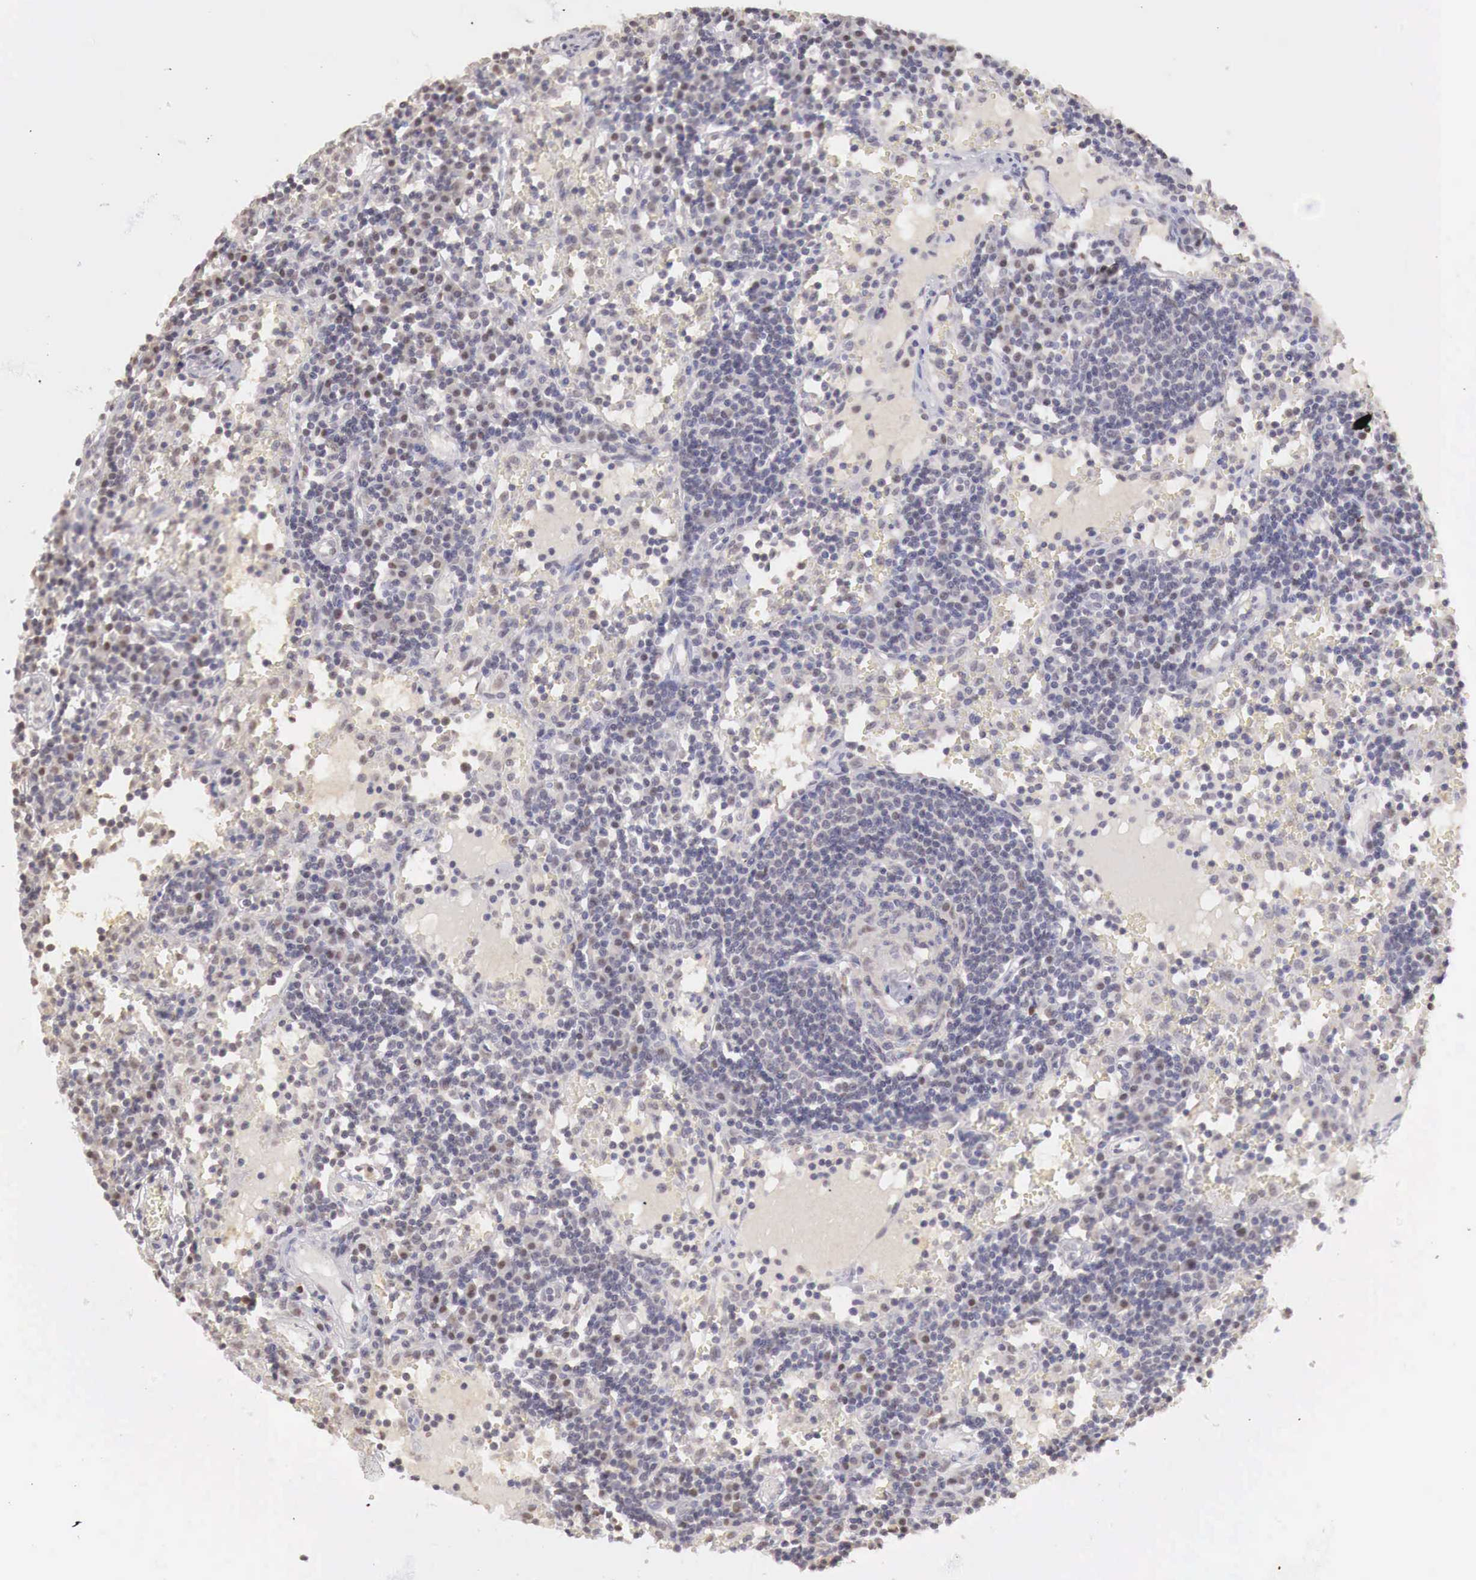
{"staining": {"intensity": "negative", "quantity": "none", "location": "none"}, "tissue": "lymph node", "cell_type": "Germinal center cells", "image_type": "normal", "snomed": [{"axis": "morphology", "description": "Normal tissue, NOS"}, {"axis": "topography", "description": "Lymph node"}], "caption": "A high-resolution micrograph shows immunohistochemistry (IHC) staining of unremarkable lymph node, which displays no significant staining in germinal center cells. (Brightfield microscopy of DAB (3,3'-diaminobenzidine) immunohistochemistry at high magnification).", "gene": "UBA1", "patient": {"sex": "female", "age": 55}}